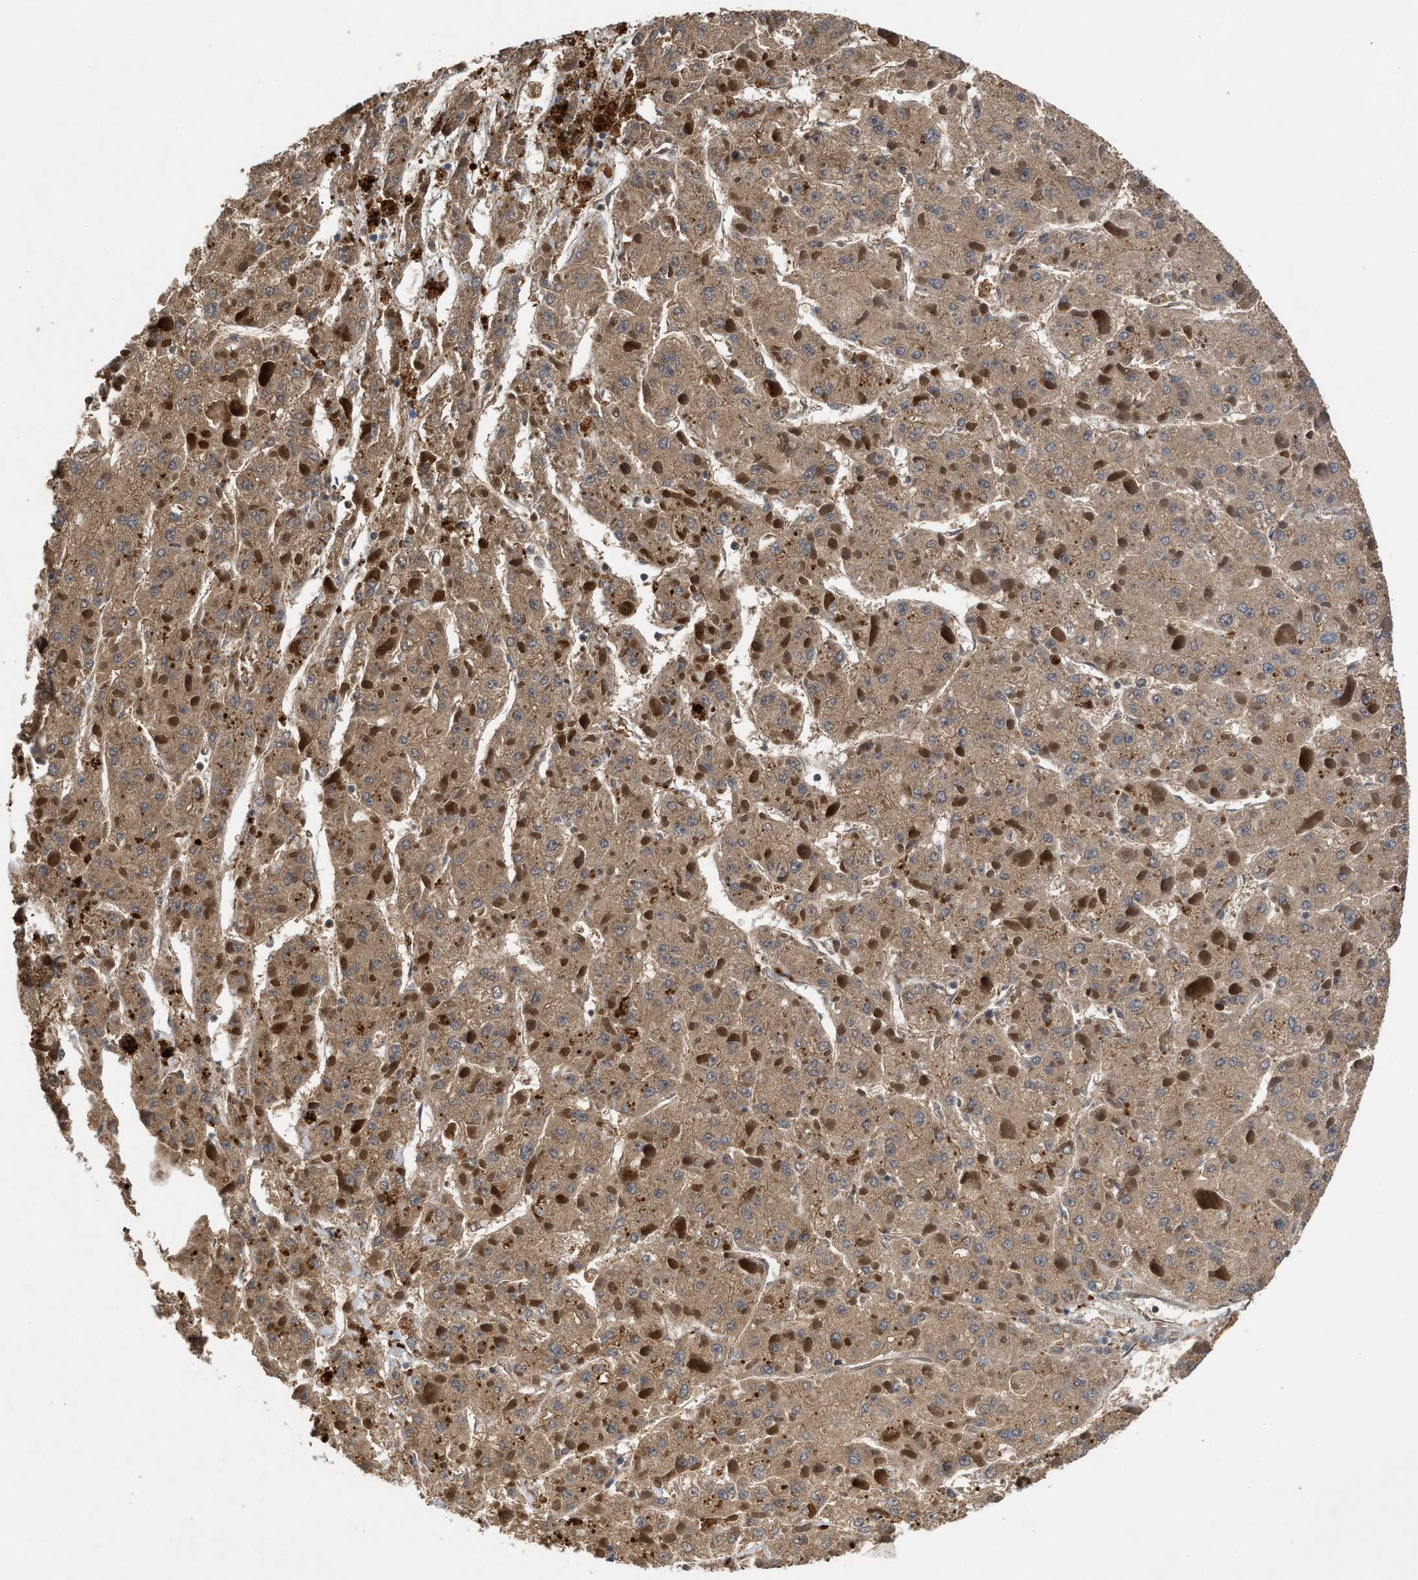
{"staining": {"intensity": "moderate", "quantity": ">75%", "location": "cytoplasmic/membranous"}, "tissue": "liver cancer", "cell_type": "Tumor cells", "image_type": "cancer", "snomed": [{"axis": "morphology", "description": "Carcinoma, Hepatocellular, NOS"}, {"axis": "topography", "description": "Liver"}], "caption": "Liver hepatocellular carcinoma tissue shows moderate cytoplasmic/membranous staining in about >75% of tumor cells", "gene": "RUSC2", "patient": {"sex": "female", "age": 73}}